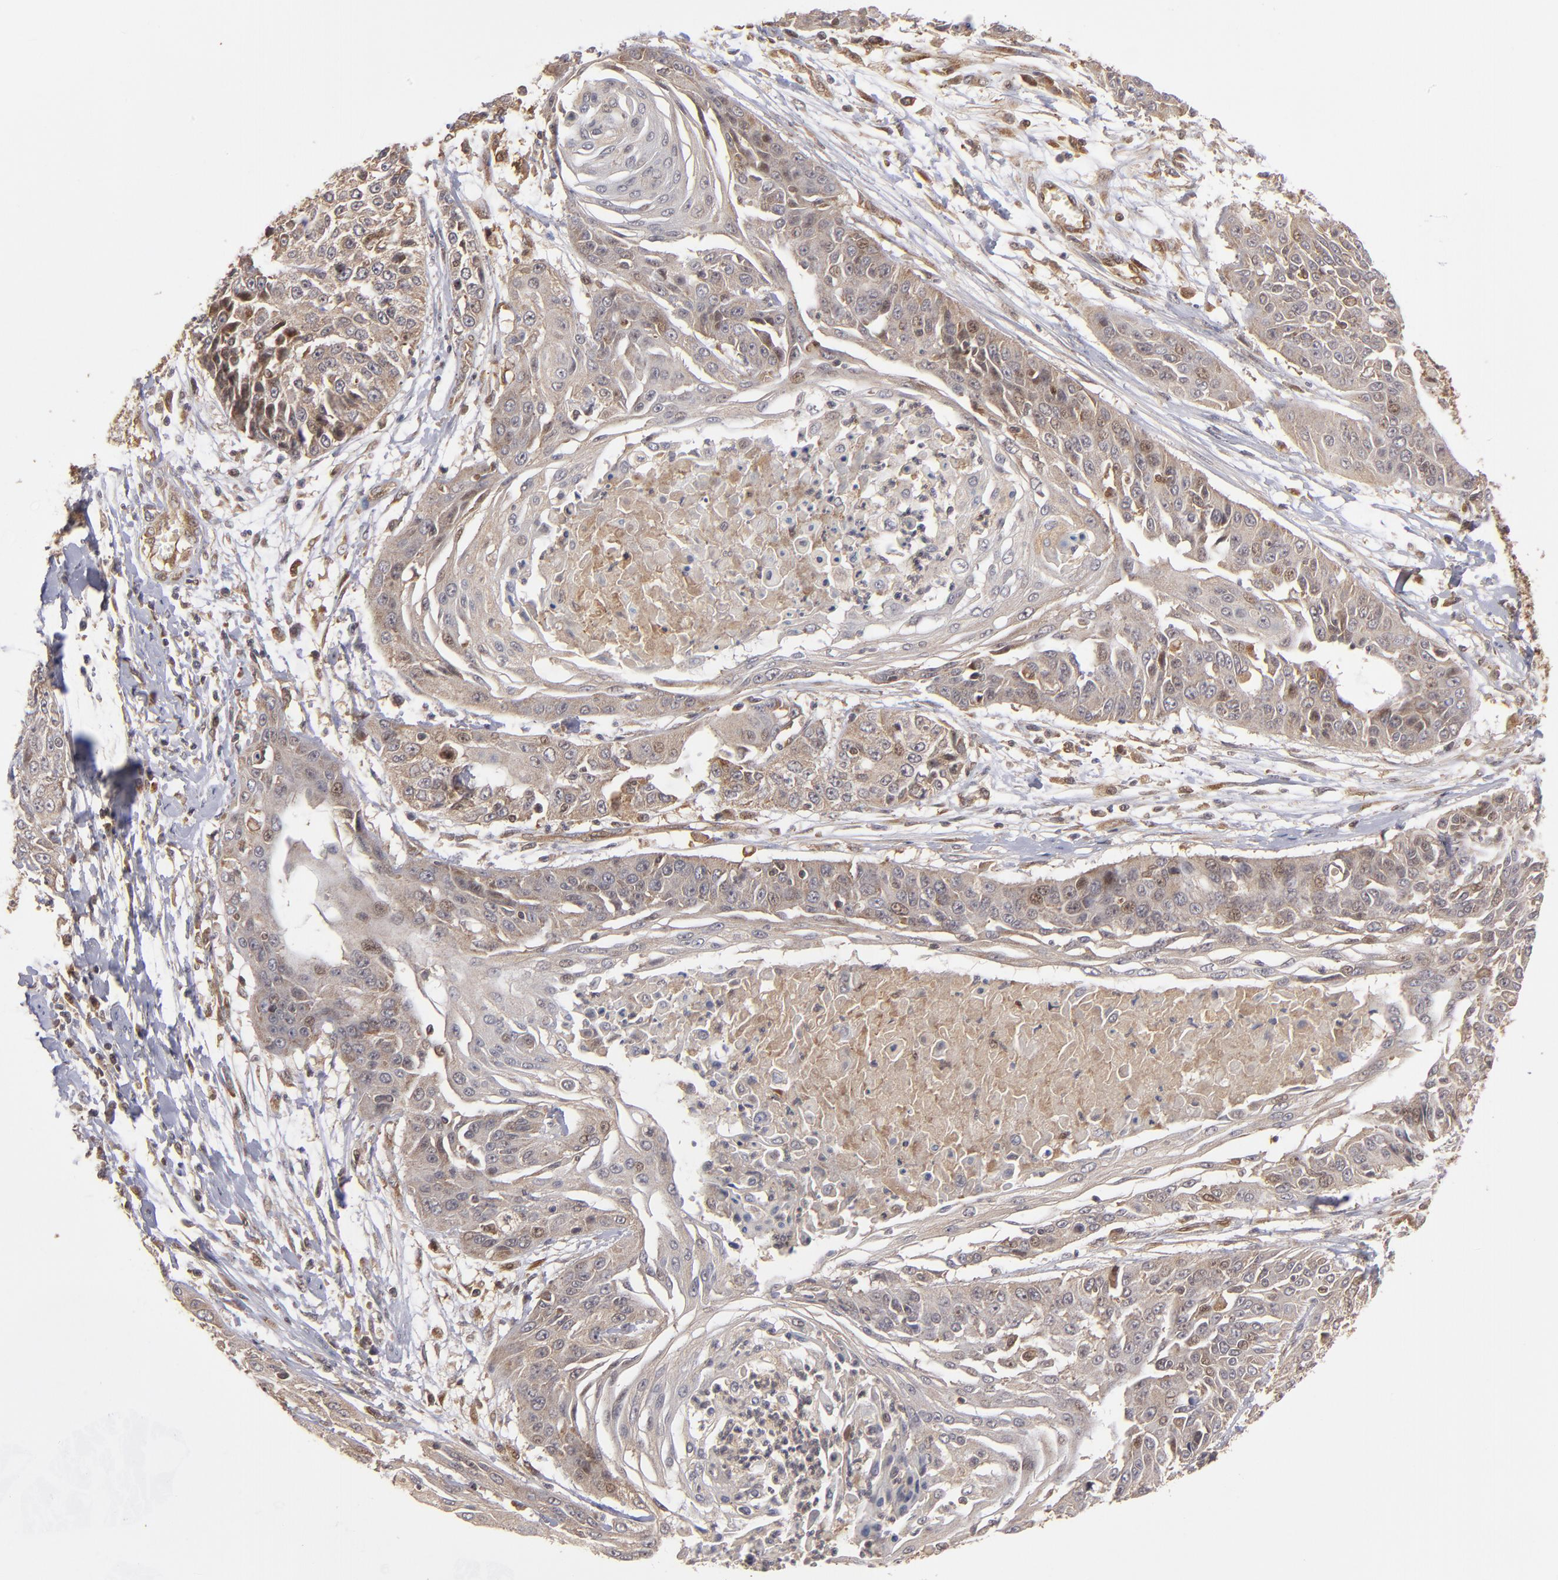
{"staining": {"intensity": "moderate", "quantity": ">75%", "location": "cytoplasmic/membranous"}, "tissue": "cervical cancer", "cell_type": "Tumor cells", "image_type": "cancer", "snomed": [{"axis": "morphology", "description": "Squamous cell carcinoma, NOS"}, {"axis": "topography", "description": "Cervix"}], "caption": "Tumor cells reveal medium levels of moderate cytoplasmic/membranous positivity in approximately >75% of cells in human cervical squamous cell carcinoma. (DAB (3,3'-diaminobenzidine) IHC with brightfield microscopy, high magnification).", "gene": "BDKRB1", "patient": {"sex": "female", "age": 64}}